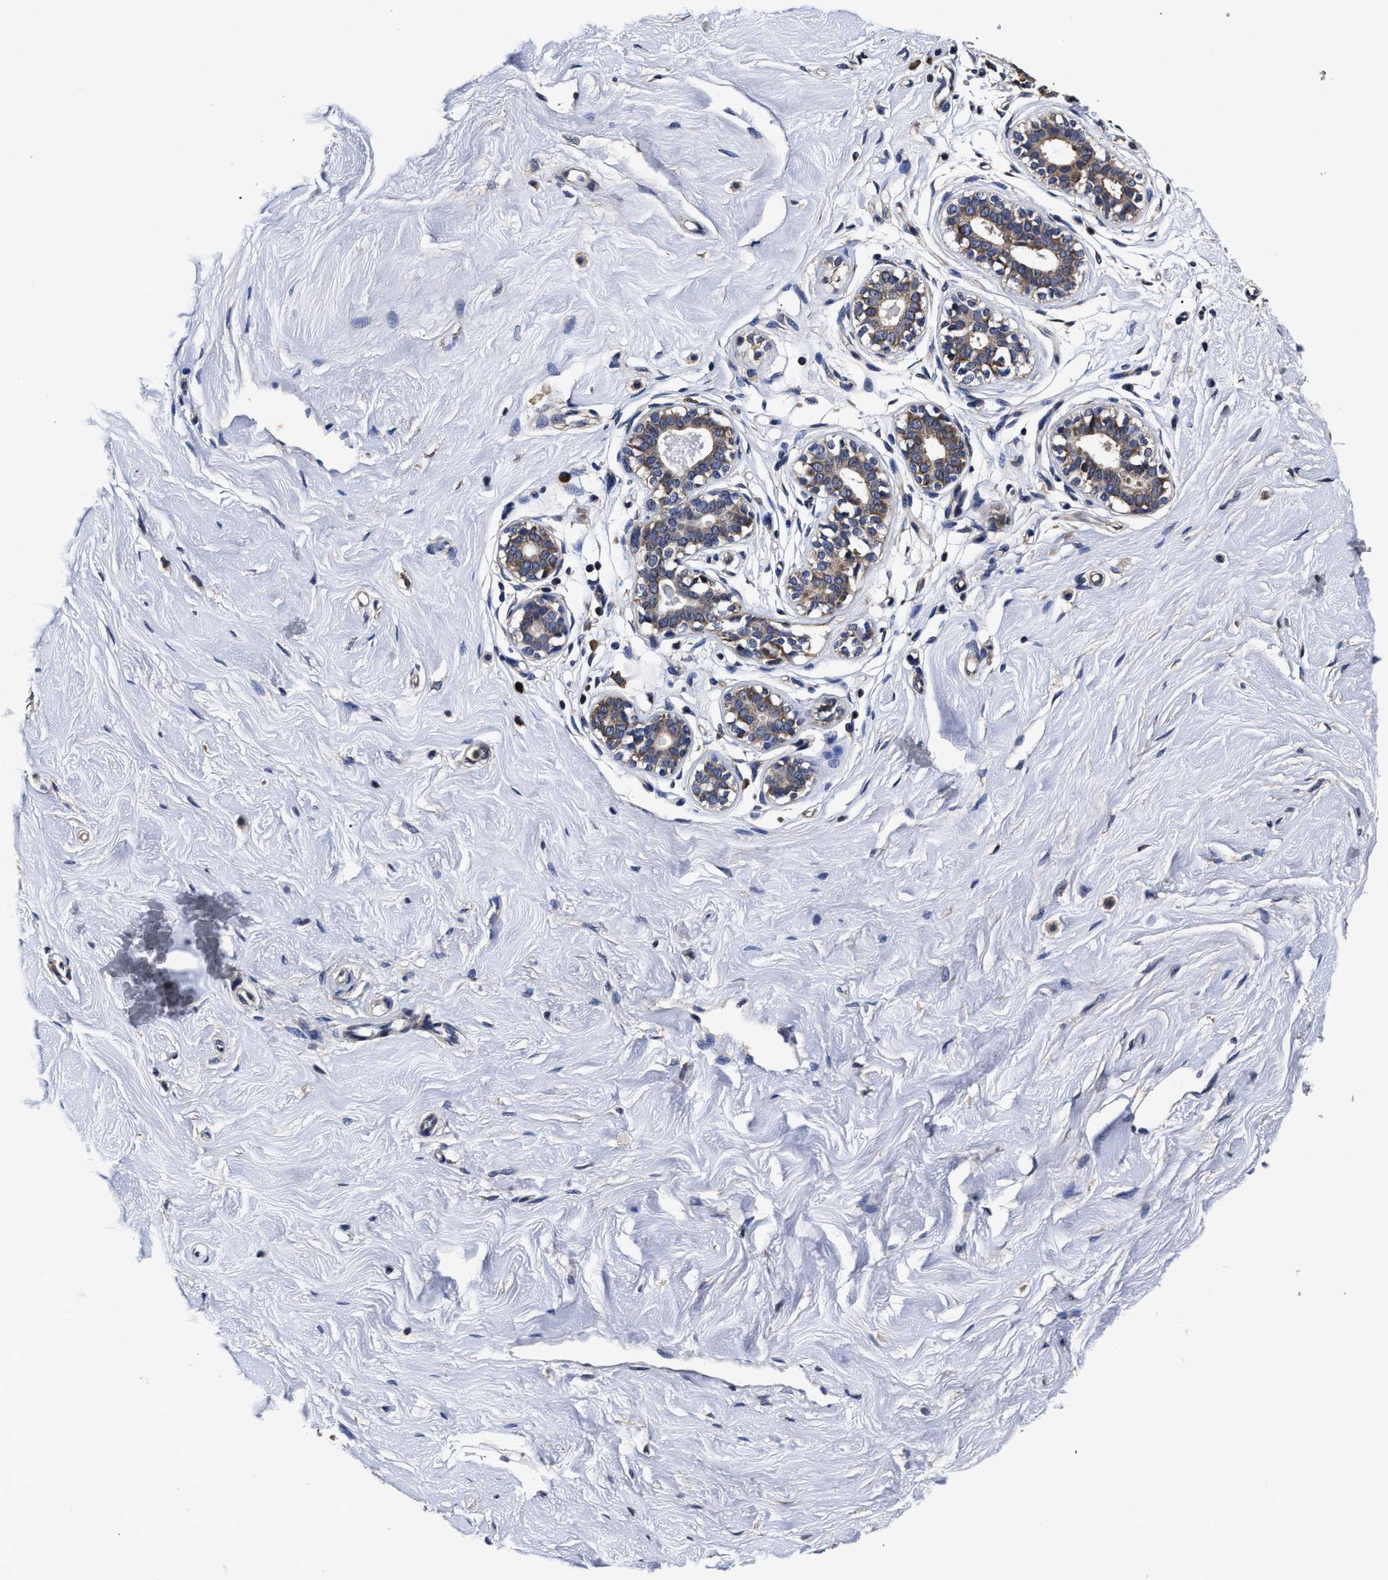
{"staining": {"intensity": "moderate", "quantity": "25%-75%", "location": "cytoplasmic/membranous"}, "tissue": "breast", "cell_type": "Adipocytes", "image_type": "normal", "snomed": [{"axis": "morphology", "description": "Normal tissue, NOS"}, {"axis": "topography", "description": "Breast"}], "caption": "Moderate cytoplasmic/membranous positivity is appreciated in about 25%-75% of adipocytes in unremarkable breast.", "gene": "AVEN", "patient": {"sex": "female", "age": 23}}